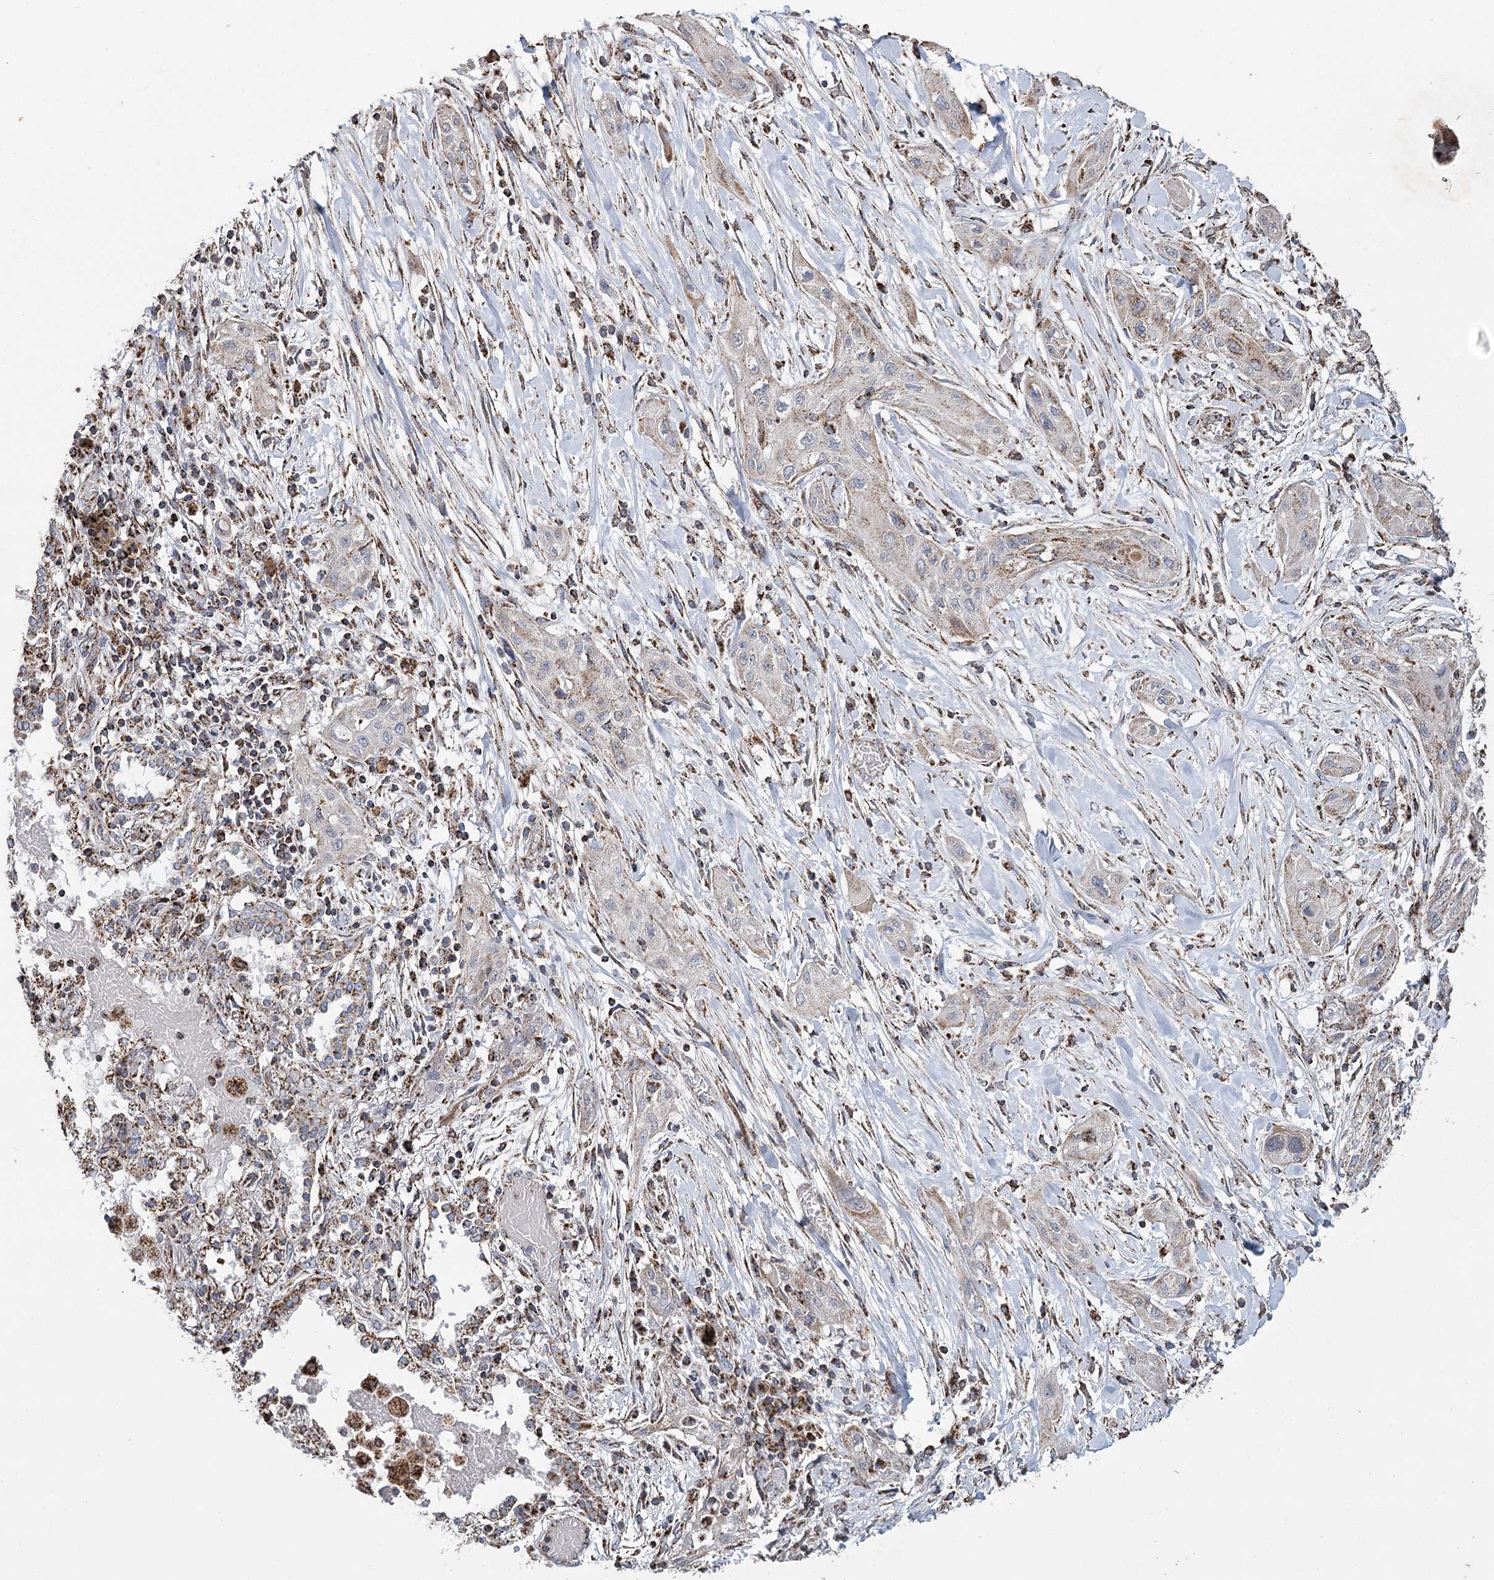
{"staining": {"intensity": "moderate", "quantity": "<25%", "location": "cytoplasmic/membranous"}, "tissue": "lung cancer", "cell_type": "Tumor cells", "image_type": "cancer", "snomed": [{"axis": "morphology", "description": "Squamous cell carcinoma, NOS"}, {"axis": "topography", "description": "Lung"}], "caption": "Immunohistochemistry (IHC) staining of lung cancer (squamous cell carcinoma), which shows low levels of moderate cytoplasmic/membranous expression in about <25% of tumor cells indicating moderate cytoplasmic/membranous protein expression. The staining was performed using DAB (3,3'-diaminobenzidine) (brown) for protein detection and nuclei were counterstained in hematoxylin (blue).", "gene": "RANBP3L", "patient": {"sex": "female", "age": 47}}